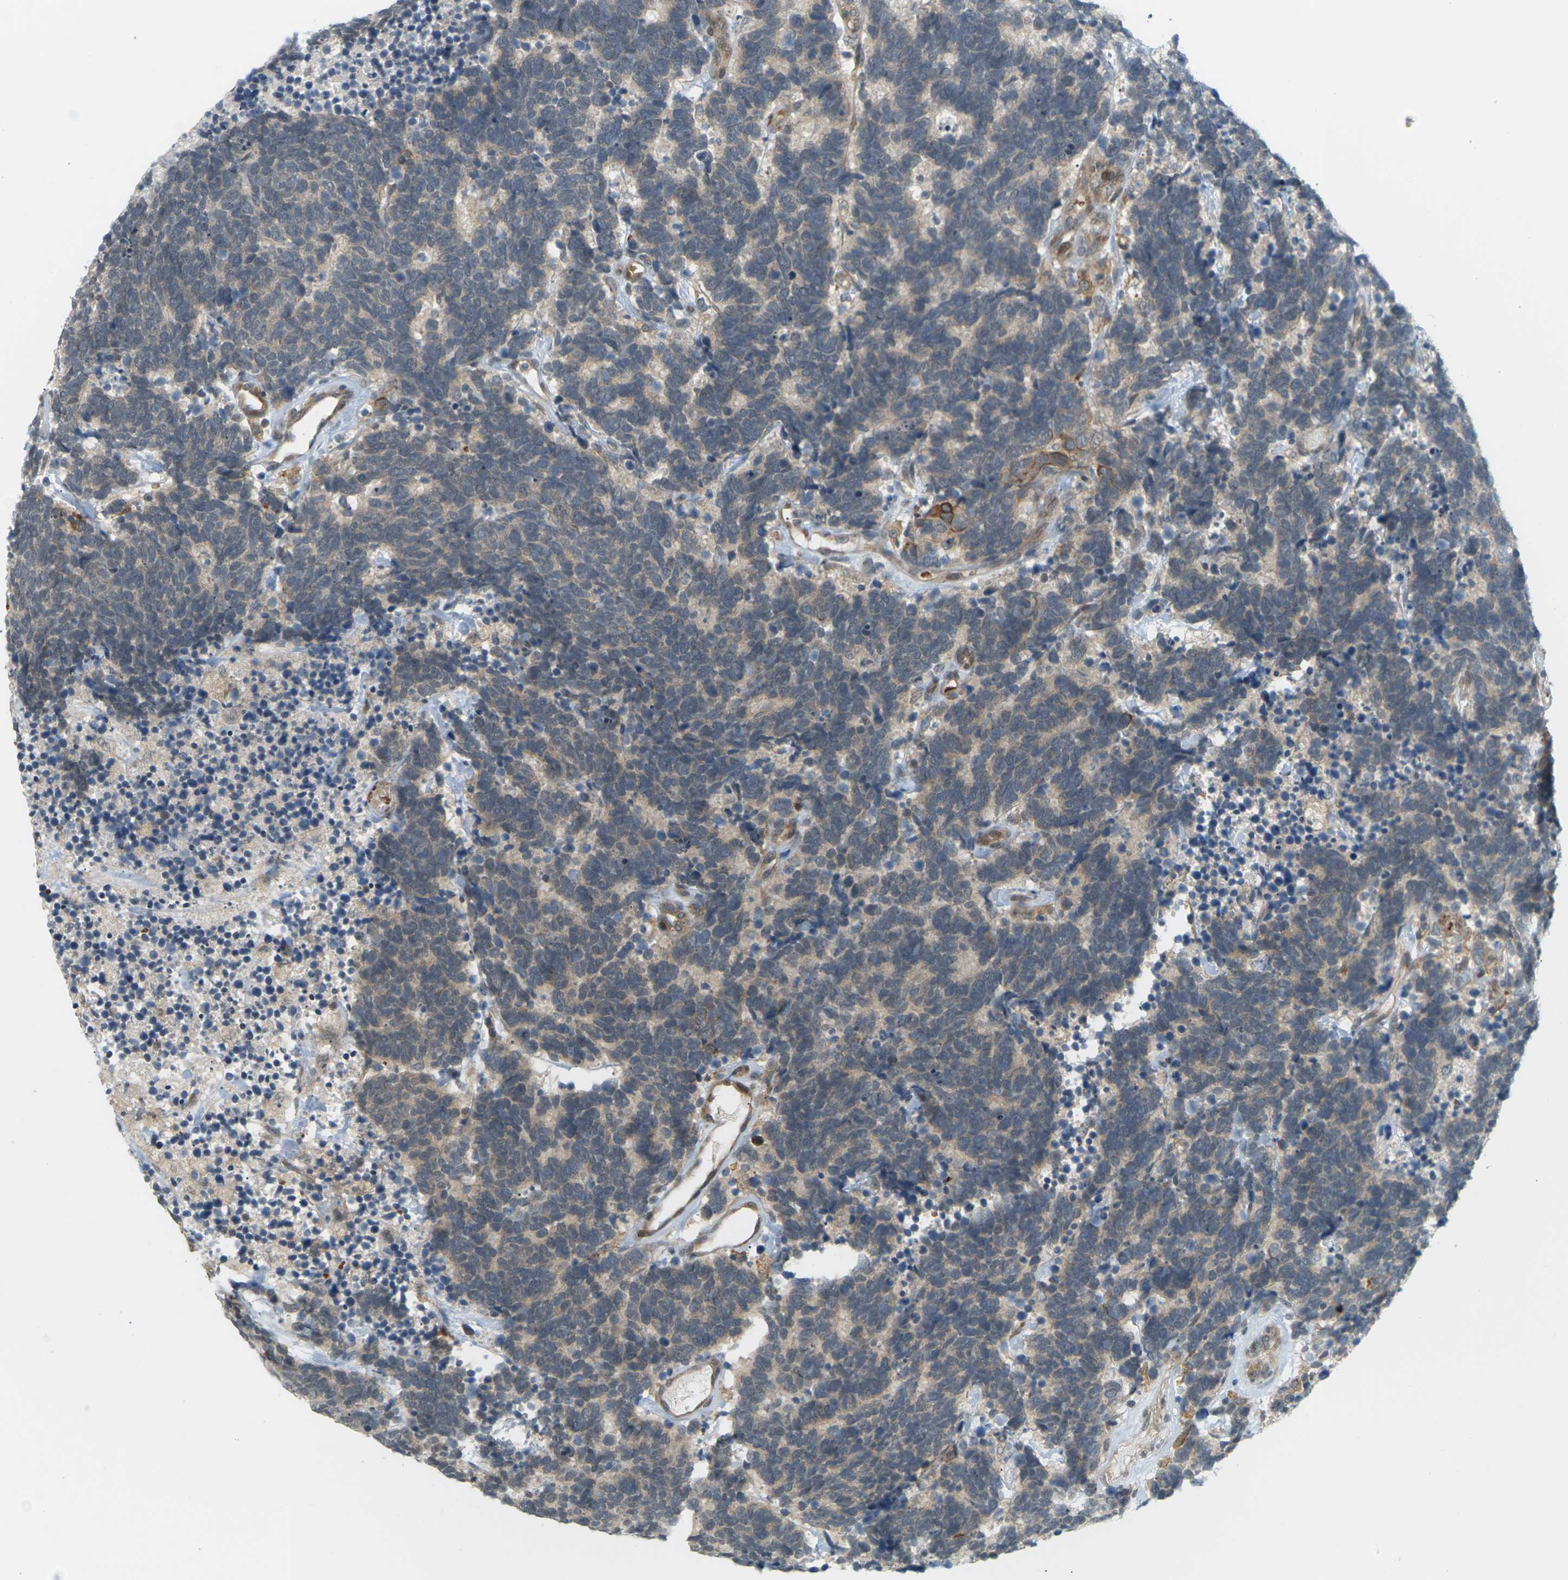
{"staining": {"intensity": "weak", "quantity": ">75%", "location": "cytoplasmic/membranous"}, "tissue": "carcinoid", "cell_type": "Tumor cells", "image_type": "cancer", "snomed": [{"axis": "morphology", "description": "Carcinoma, NOS"}, {"axis": "morphology", "description": "Carcinoid, malignant, NOS"}, {"axis": "topography", "description": "Urinary bladder"}], "caption": "Tumor cells demonstrate weak cytoplasmic/membranous staining in approximately >75% of cells in carcinoma.", "gene": "SOCS6", "patient": {"sex": "male", "age": 57}}